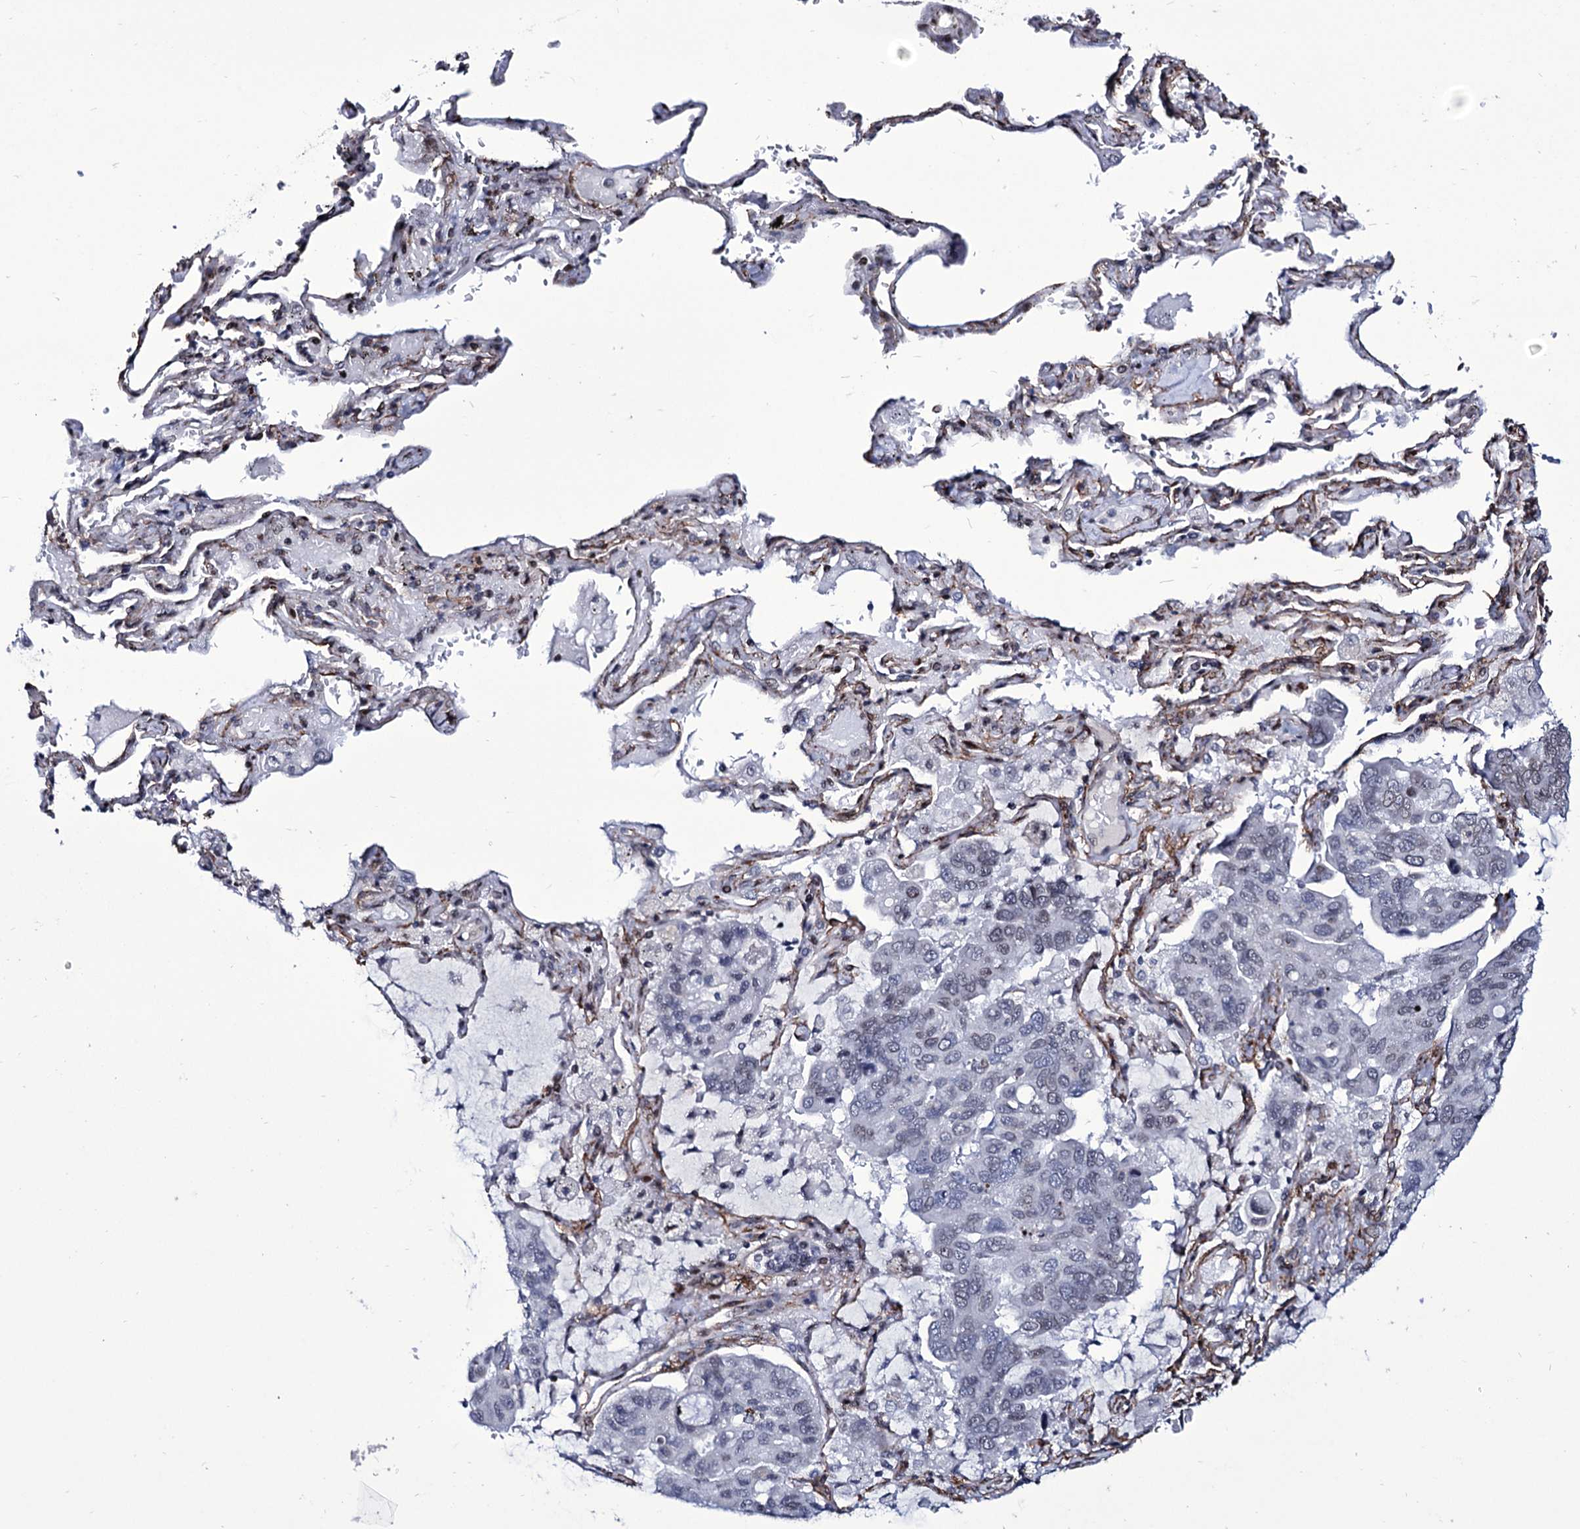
{"staining": {"intensity": "negative", "quantity": "none", "location": "none"}, "tissue": "lung cancer", "cell_type": "Tumor cells", "image_type": "cancer", "snomed": [{"axis": "morphology", "description": "Adenocarcinoma, NOS"}, {"axis": "topography", "description": "Lung"}], "caption": "An IHC photomicrograph of adenocarcinoma (lung) is shown. There is no staining in tumor cells of adenocarcinoma (lung).", "gene": "ZC3H12C", "patient": {"sex": "male", "age": 64}}